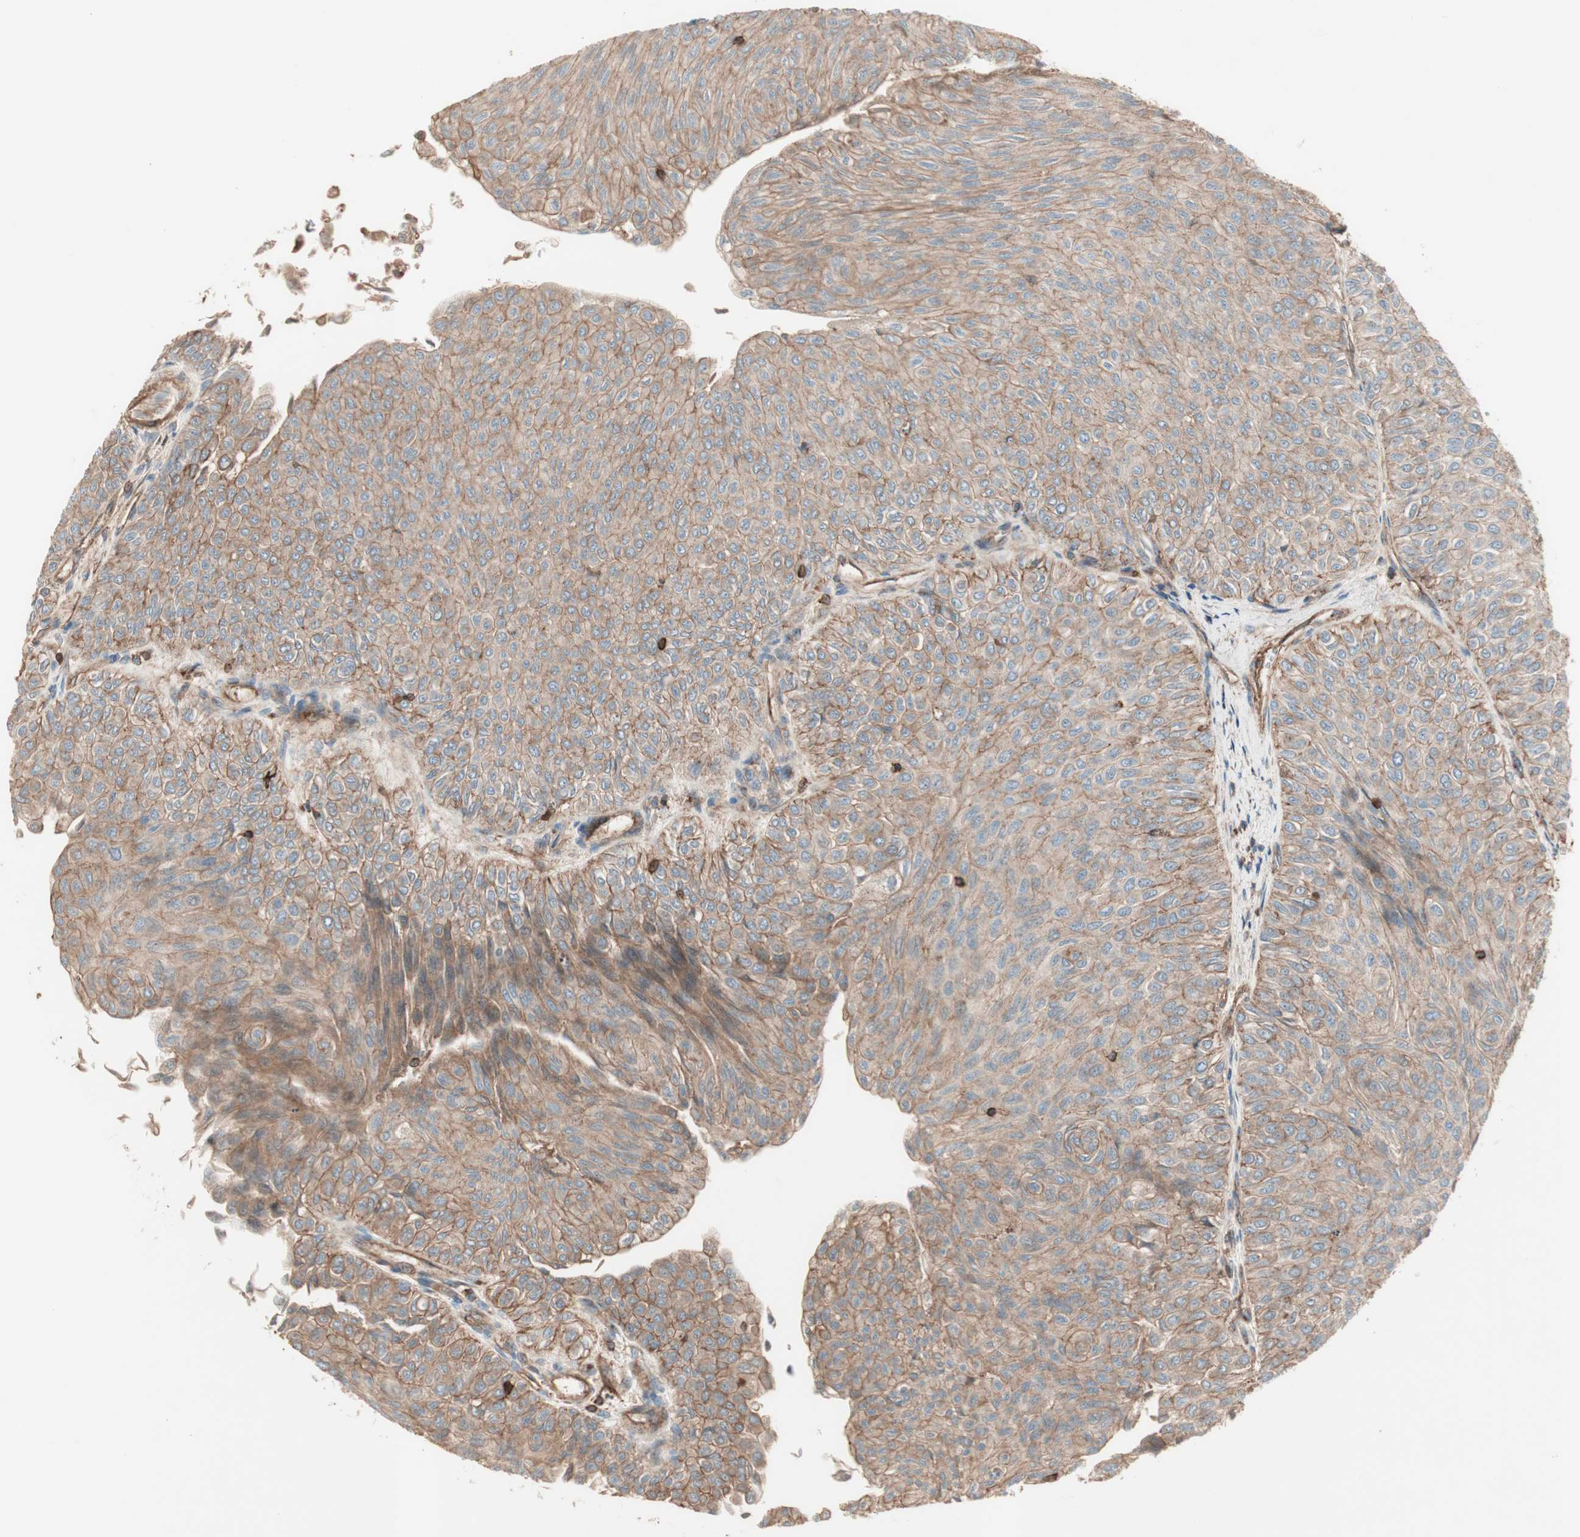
{"staining": {"intensity": "moderate", "quantity": ">75%", "location": "cytoplasmic/membranous"}, "tissue": "urothelial cancer", "cell_type": "Tumor cells", "image_type": "cancer", "snomed": [{"axis": "morphology", "description": "Urothelial carcinoma, Low grade"}, {"axis": "topography", "description": "Urinary bladder"}], "caption": "Urothelial carcinoma (low-grade) tissue reveals moderate cytoplasmic/membranous positivity in about >75% of tumor cells Ihc stains the protein in brown and the nuclei are stained blue.", "gene": "TCP11L1", "patient": {"sex": "male", "age": 78}}